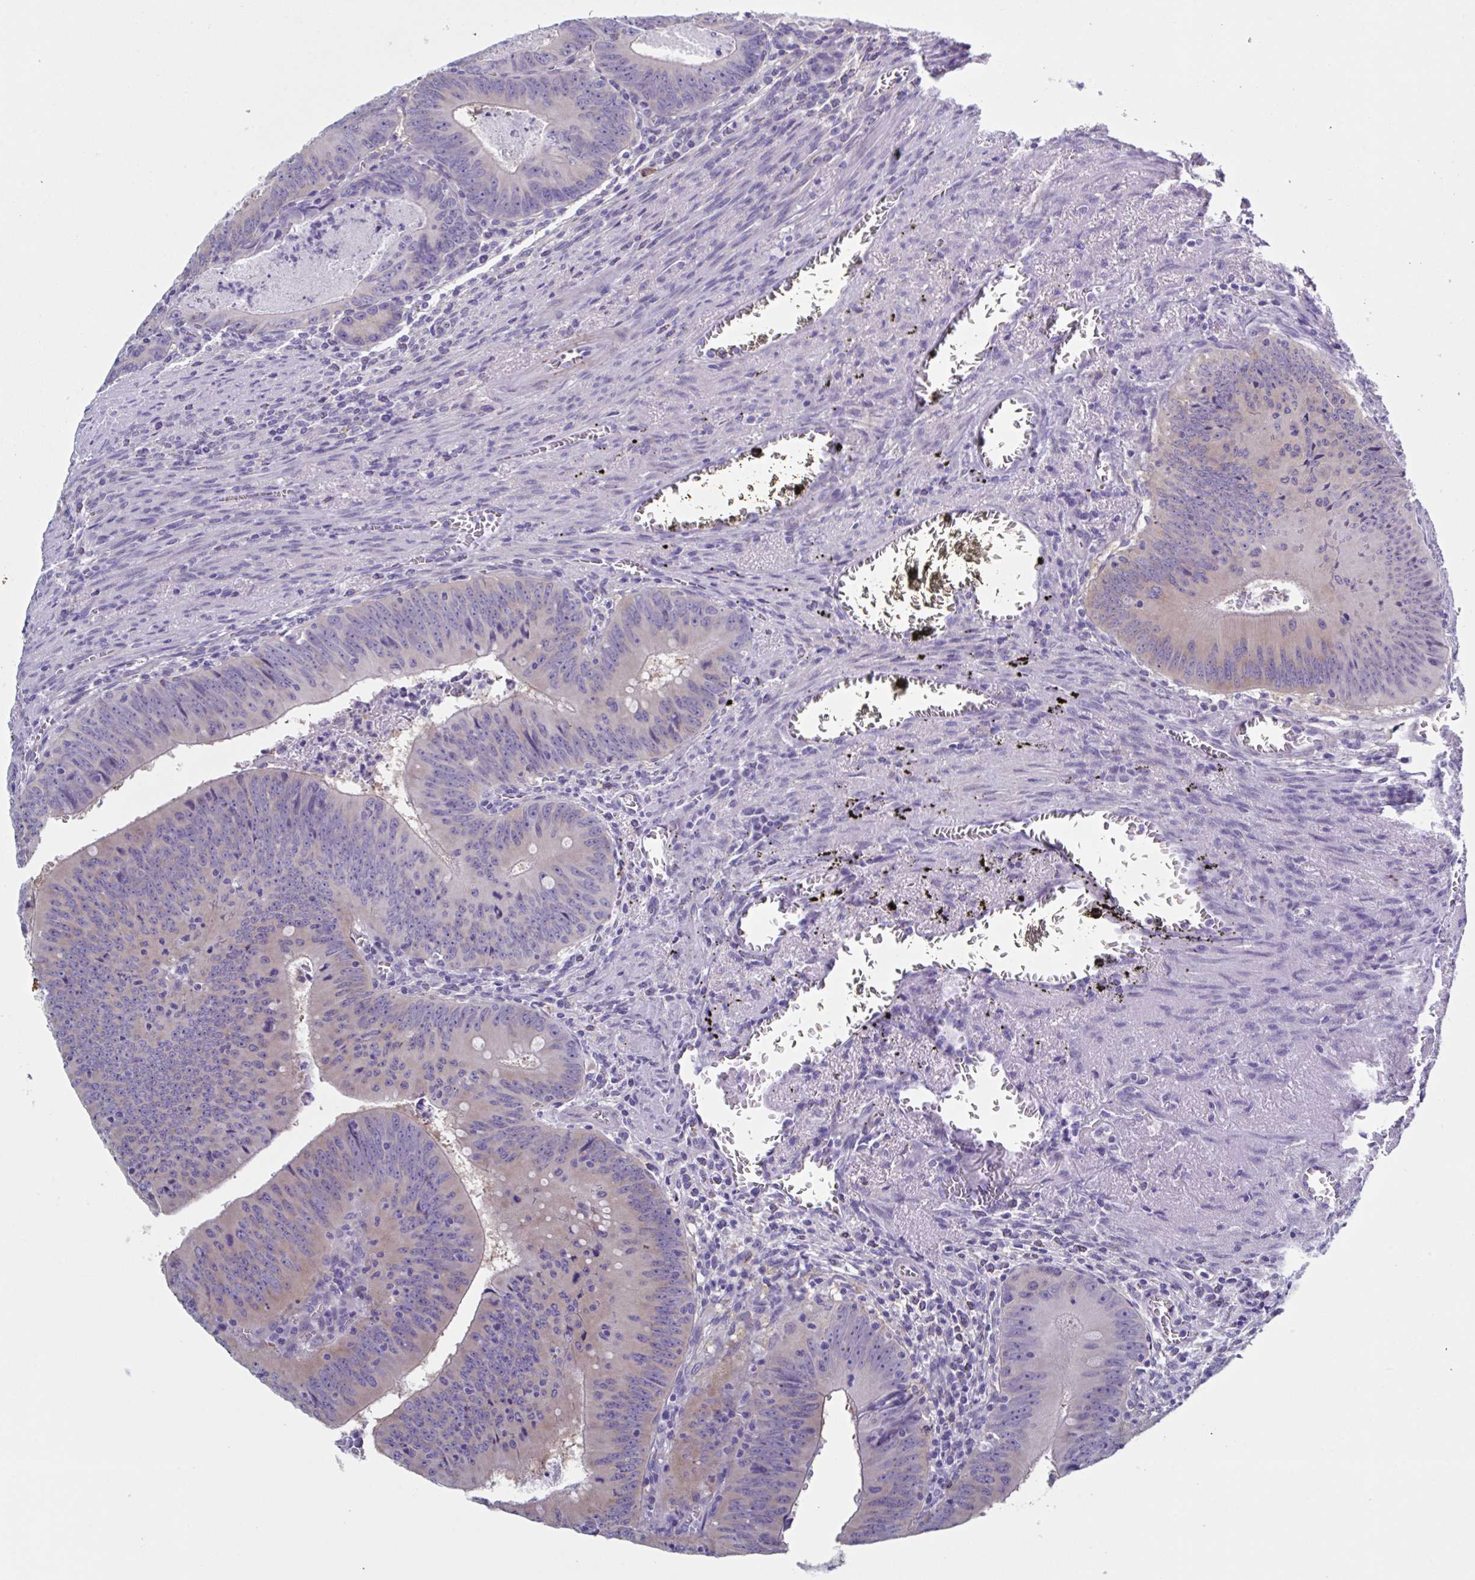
{"staining": {"intensity": "weak", "quantity": "<25%", "location": "cytoplasmic/membranous"}, "tissue": "colorectal cancer", "cell_type": "Tumor cells", "image_type": "cancer", "snomed": [{"axis": "morphology", "description": "Adenocarcinoma, NOS"}, {"axis": "topography", "description": "Rectum"}], "caption": "This micrograph is of colorectal adenocarcinoma stained with immunohistochemistry (IHC) to label a protein in brown with the nuclei are counter-stained blue. There is no expression in tumor cells.", "gene": "LPIN3", "patient": {"sex": "female", "age": 72}}